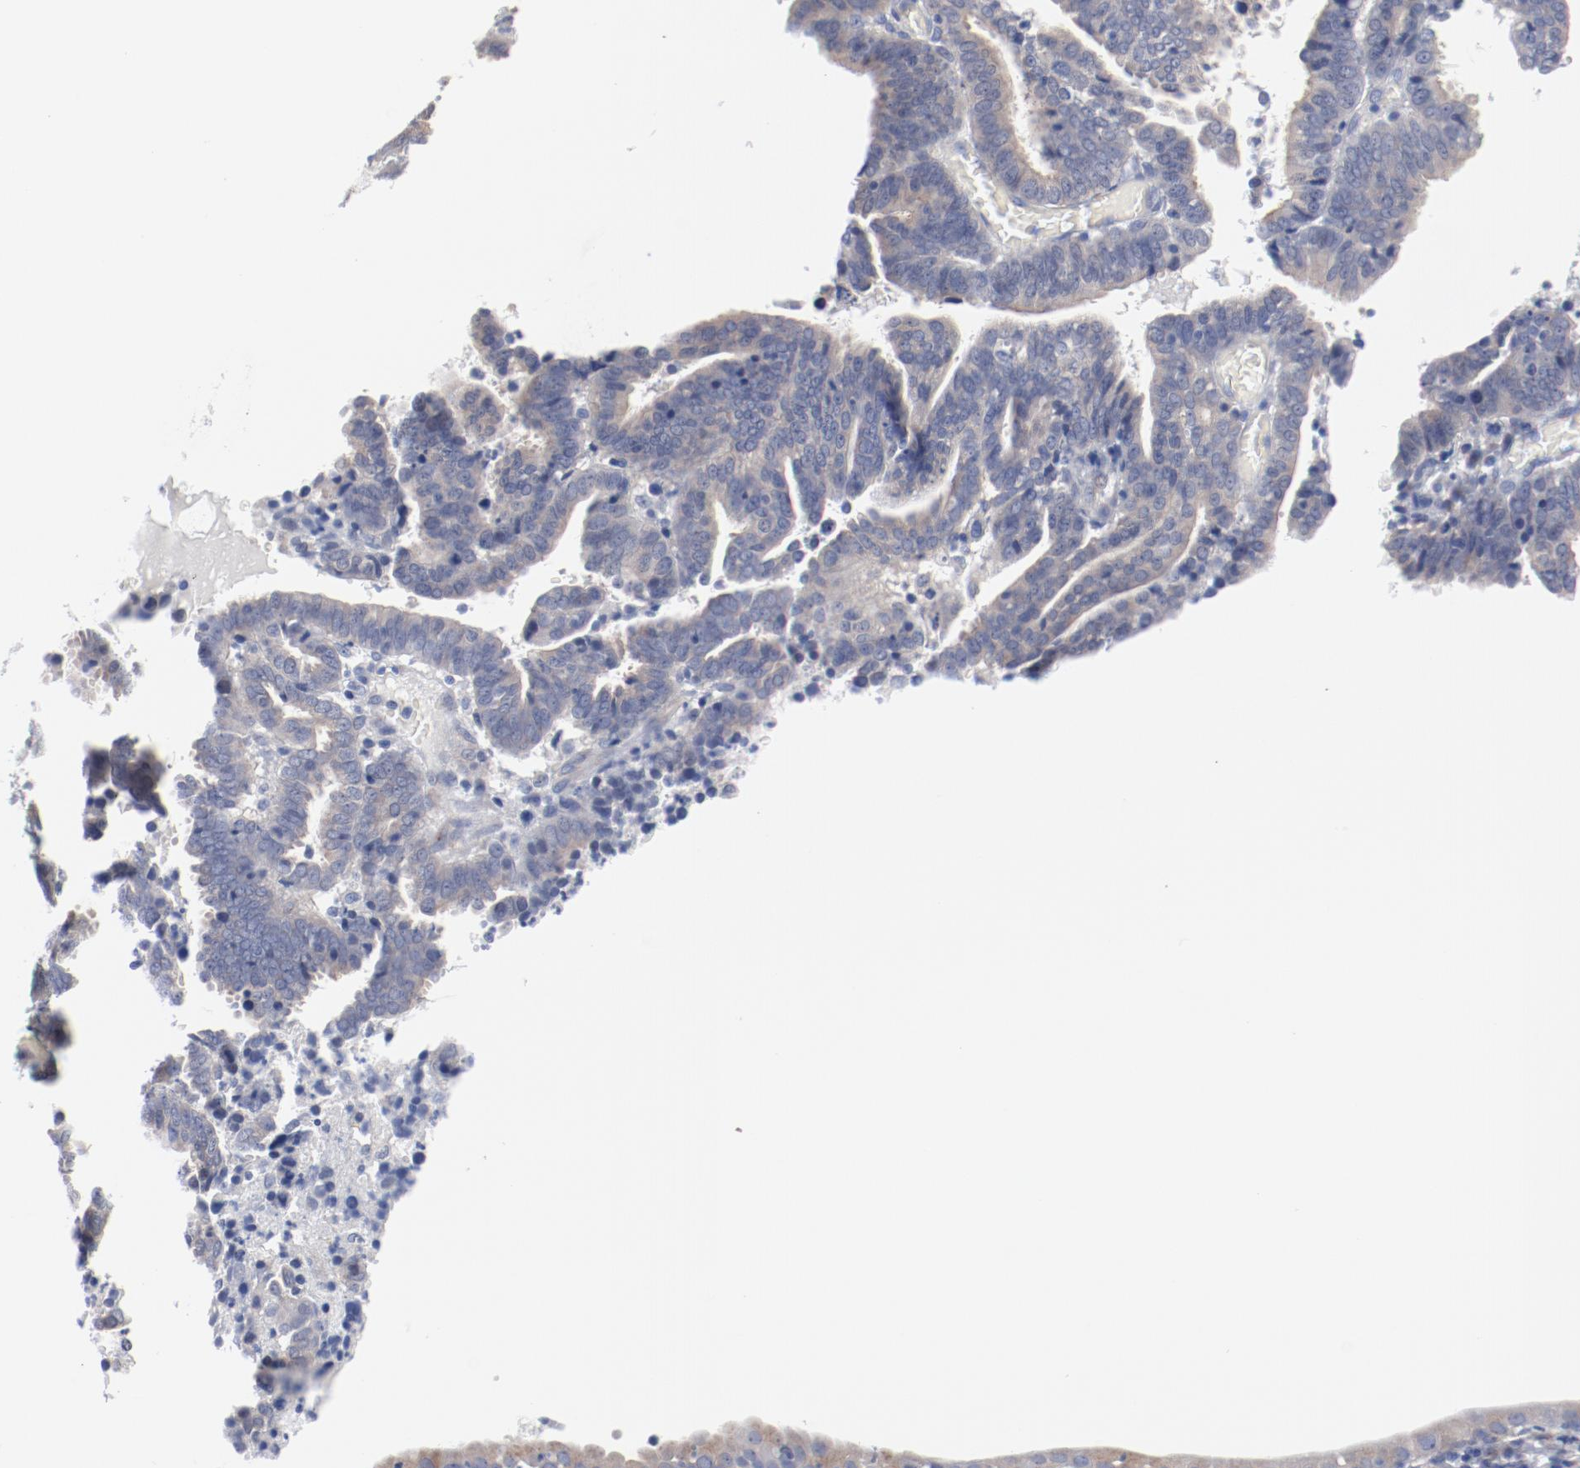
{"staining": {"intensity": "weak", "quantity": ">75%", "location": "cytoplasmic/membranous"}, "tissue": "endometrial cancer", "cell_type": "Tumor cells", "image_type": "cancer", "snomed": [{"axis": "morphology", "description": "Adenocarcinoma, NOS"}, {"axis": "topography", "description": "Uterus"}], "caption": "This histopathology image exhibits IHC staining of human adenocarcinoma (endometrial), with low weak cytoplasmic/membranous positivity in about >75% of tumor cells.", "gene": "GPR143", "patient": {"sex": "female", "age": 83}}